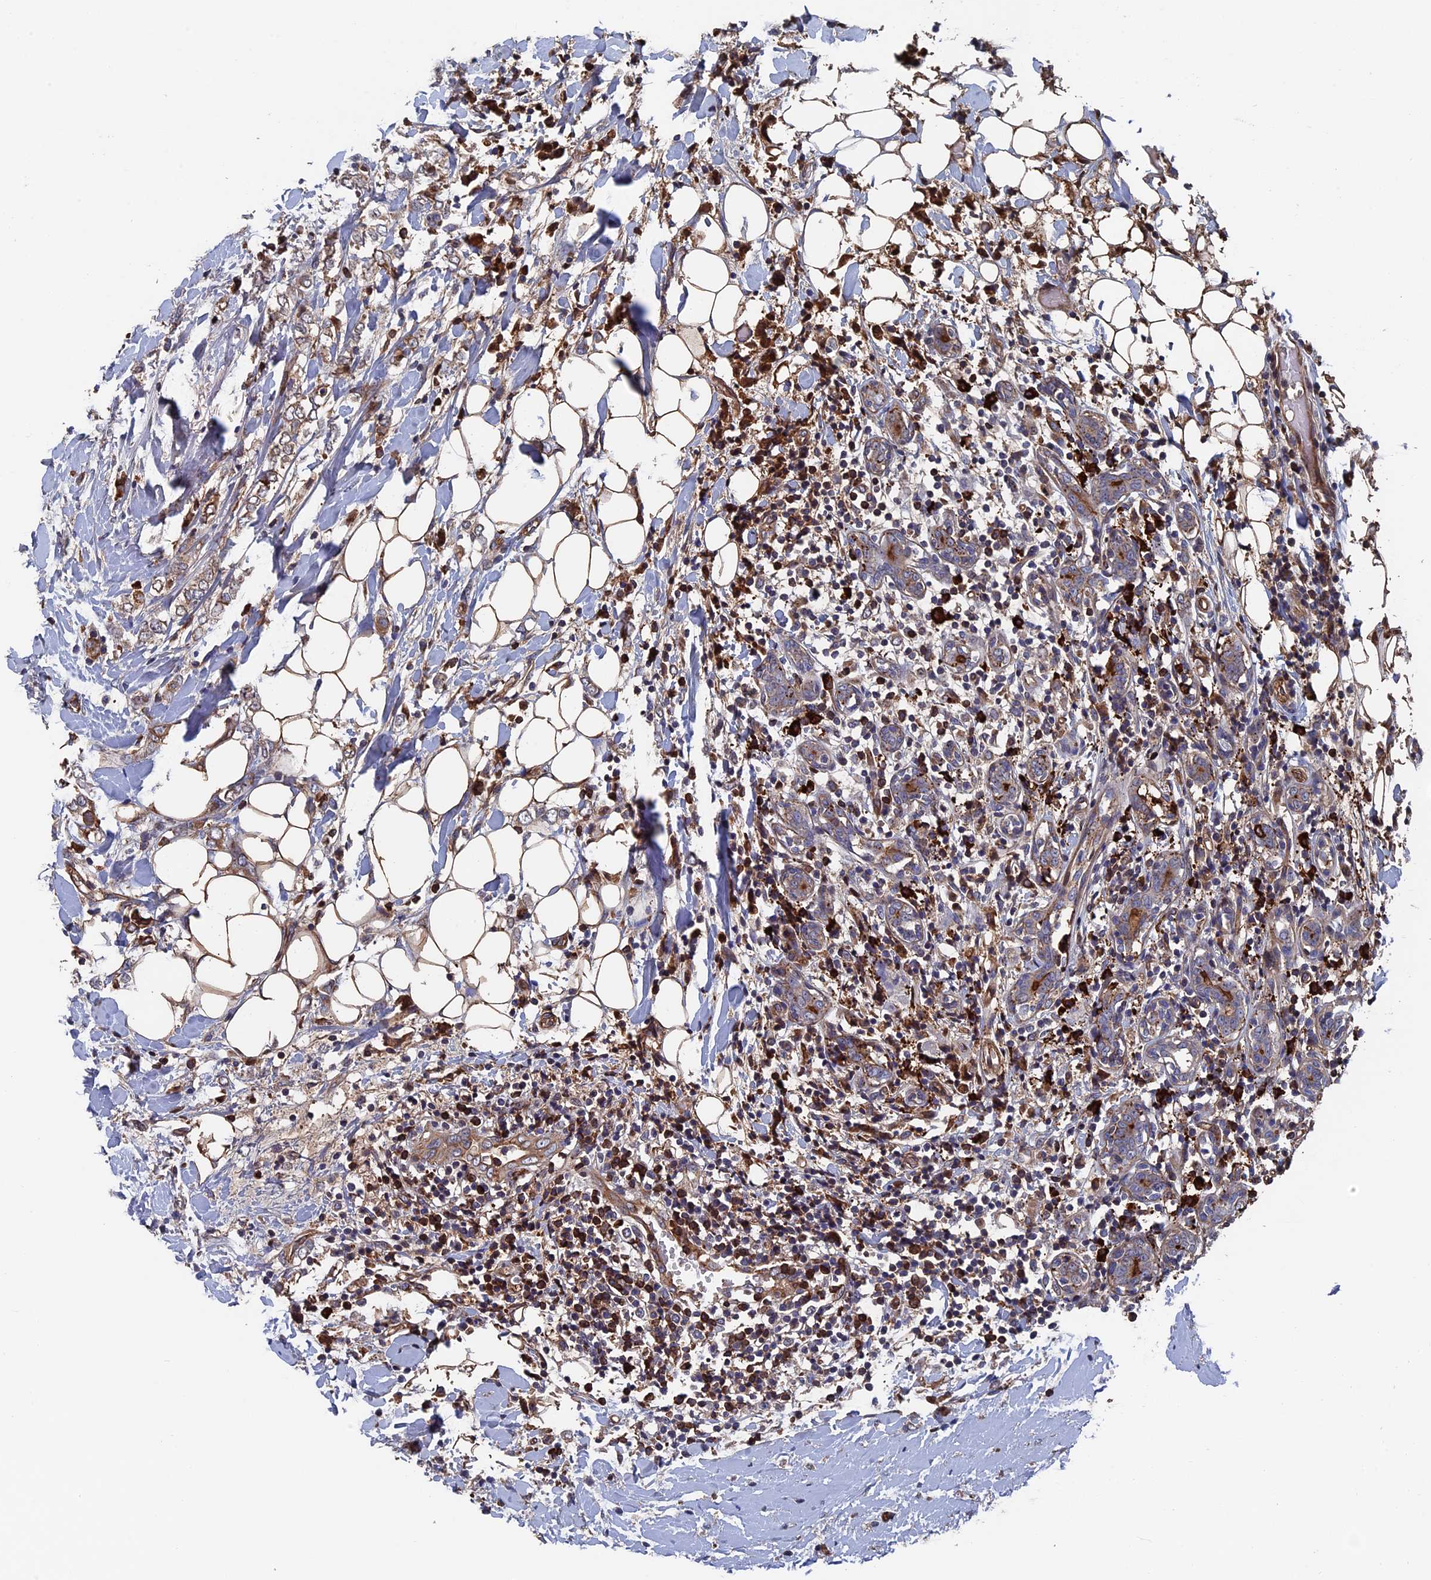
{"staining": {"intensity": "moderate", "quantity": ">75%", "location": "cytoplasmic/membranous"}, "tissue": "breast cancer", "cell_type": "Tumor cells", "image_type": "cancer", "snomed": [{"axis": "morphology", "description": "Normal tissue, NOS"}, {"axis": "morphology", "description": "Lobular carcinoma"}, {"axis": "topography", "description": "Breast"}], "caption": "Breast cancer (lobular carcinoma) stained with immunohistochemistry (IHC) reveals moderate cytoplasmic/membranous staining in about >75% of tumor cells.", "gene": "RPUSD1", "patient": {"sex": "female", "age": 47}}